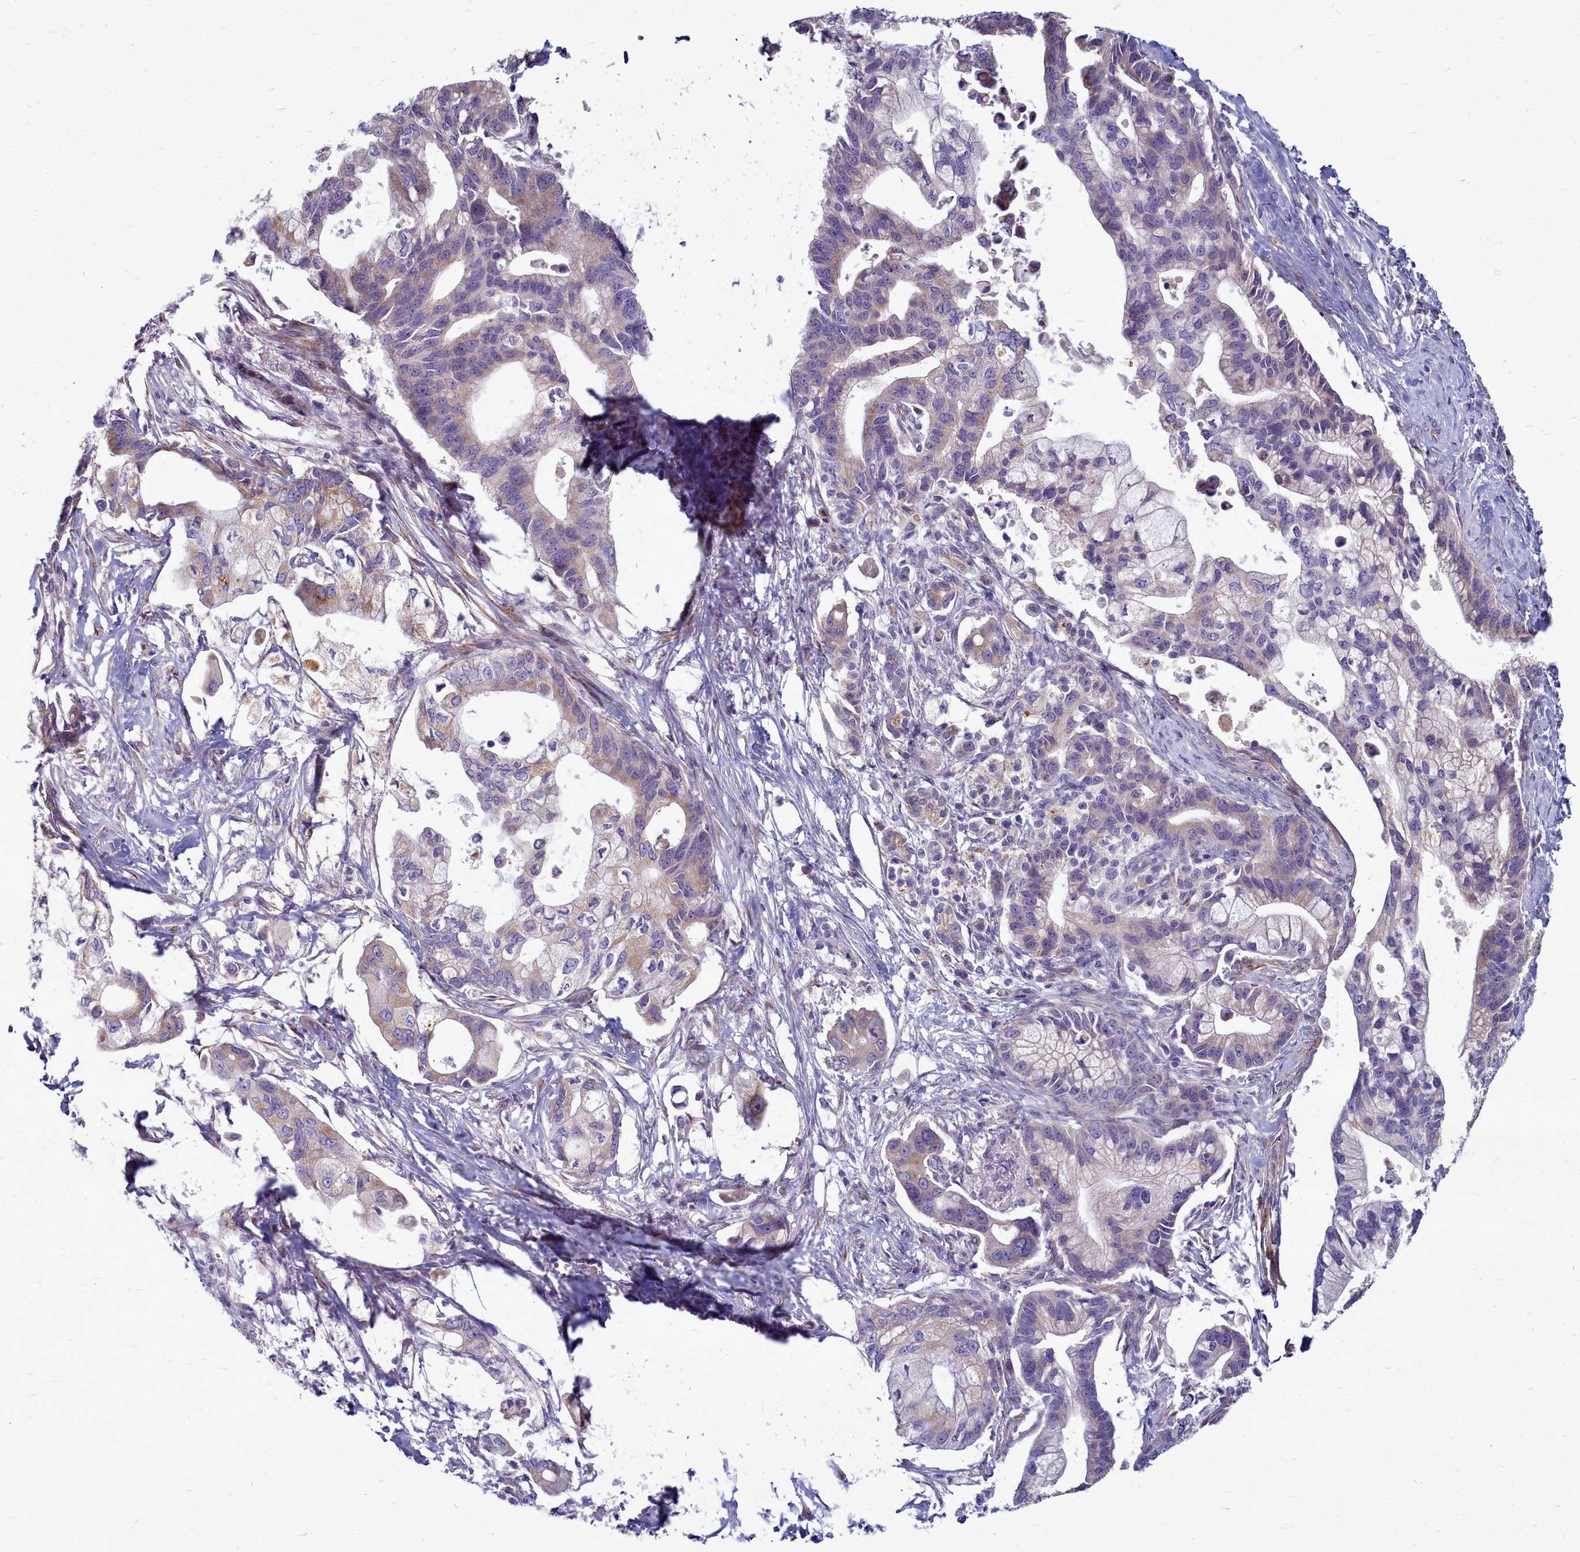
{"staining": {"intensity": "weak", "quantity": "25%-75%", "location": "cytoplasmic/membranous"}, "tissue": "pancreatic cancer", "cell_type": "Tumor cells", "image_type": "cancer", "snomed": [{"axis": "morphology", "description": "Adenocarcinoma, NOS"}, {"axis": "topography", "description": "Pancreas"}], "caption": "IHC photomicrograph of neoplastic tissue: adenocarcinoma (pancreatic) stained using IHC exhibits low levels of weak protein expression localized specifically in the cytoplasmic/membranous of tumor cells, appearing as a cytoplasmic/membranous brown color.", "gene": "SMPD4", "patient": {"sex": "male", "age": 68}}